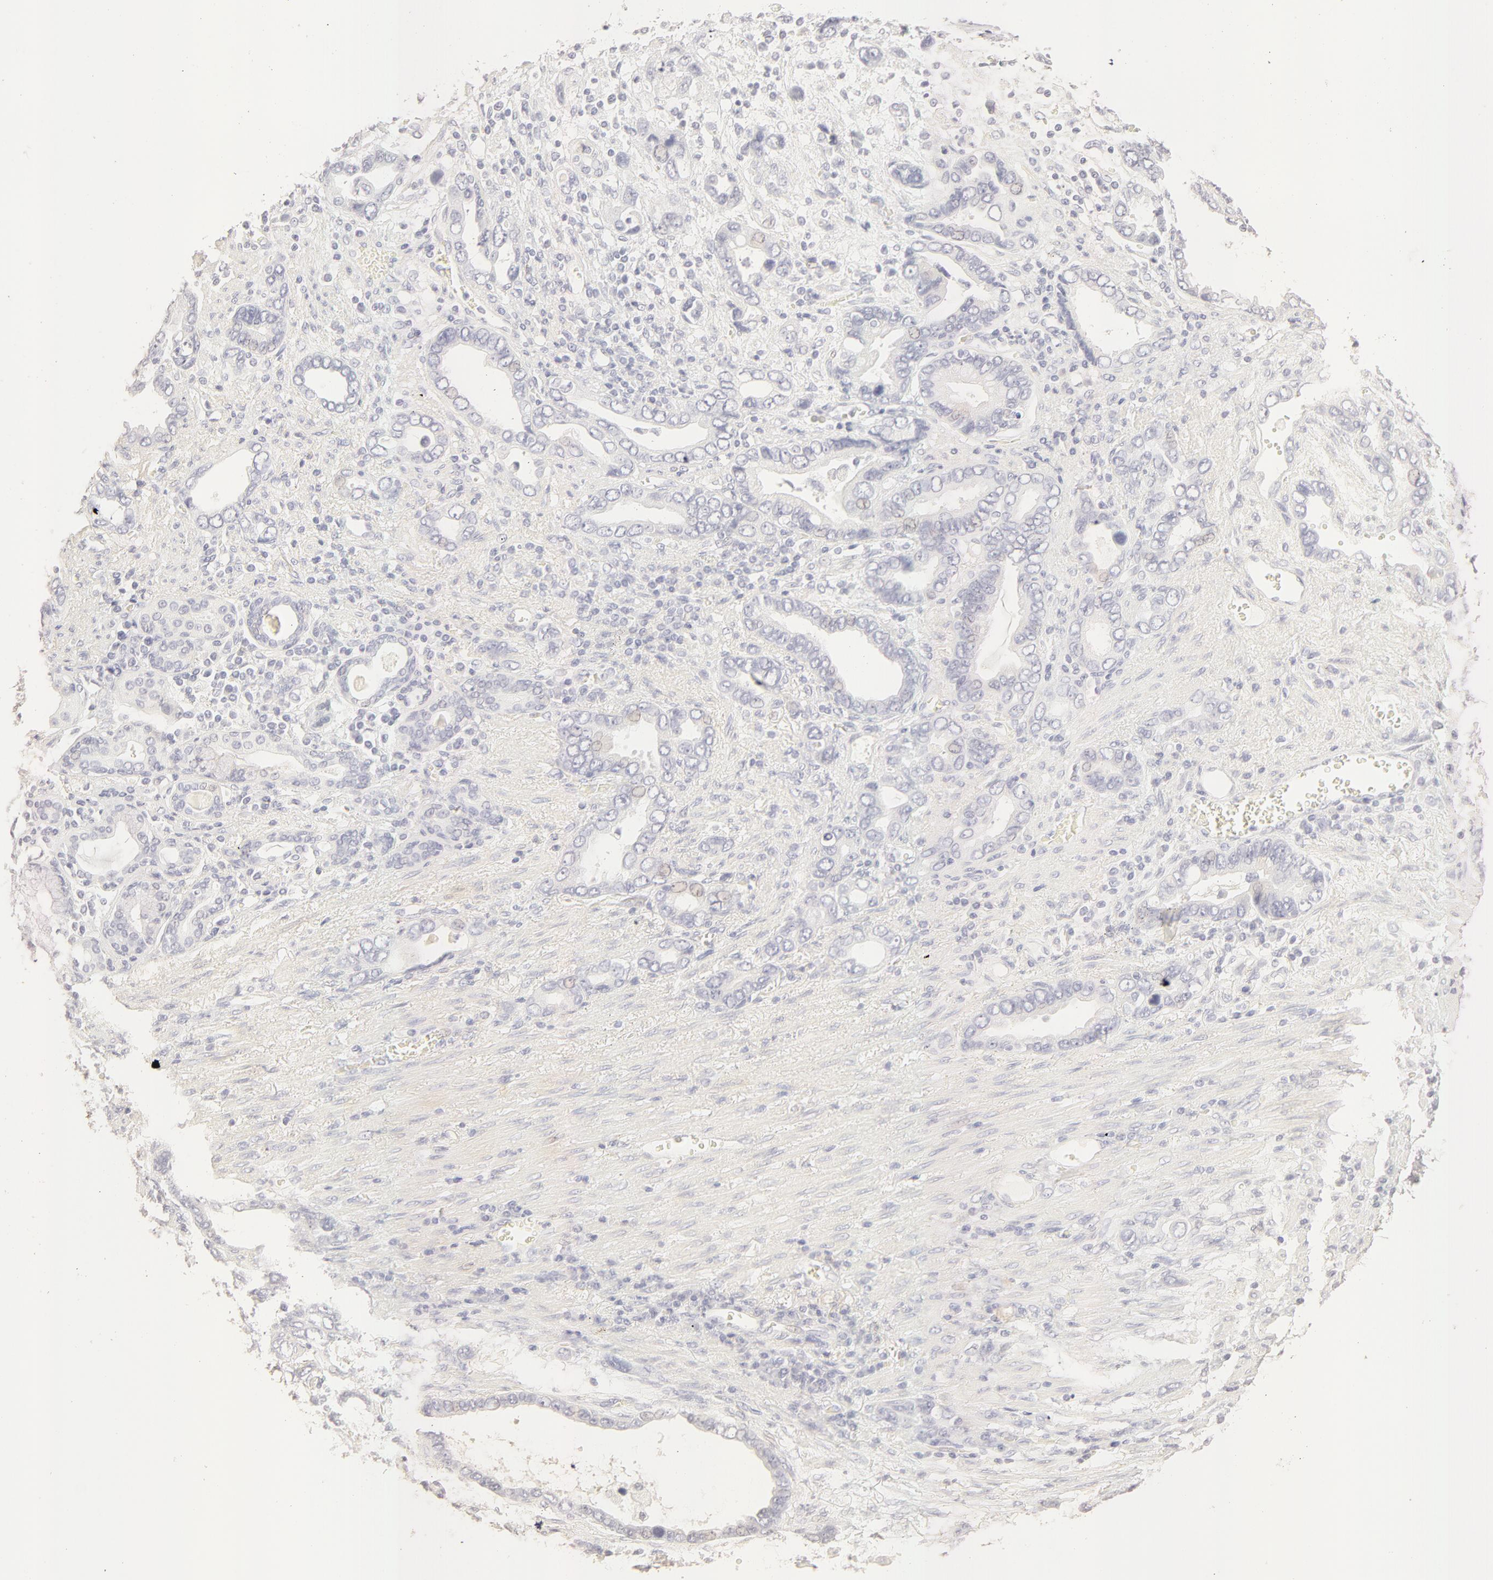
{"staining": {"intensity": "negative", "quantity": "none", "location": "none"}, "tissue": "stomach cancer", "cell_type": "Tumor cells", "image_type": "cancer", "snomed": [{"axis": "morphology", "description": "Adenocarcinoma, NOS"}, {"axis": "topography", "description": "Stomach"}], "caption": "Immunohistochemical staining of stomach cancer (adenocarcinoma) displays no significant positivity in tumor cells.", "gene": "LGALS7B", "patient": {"sex": "male", "age": 78}}